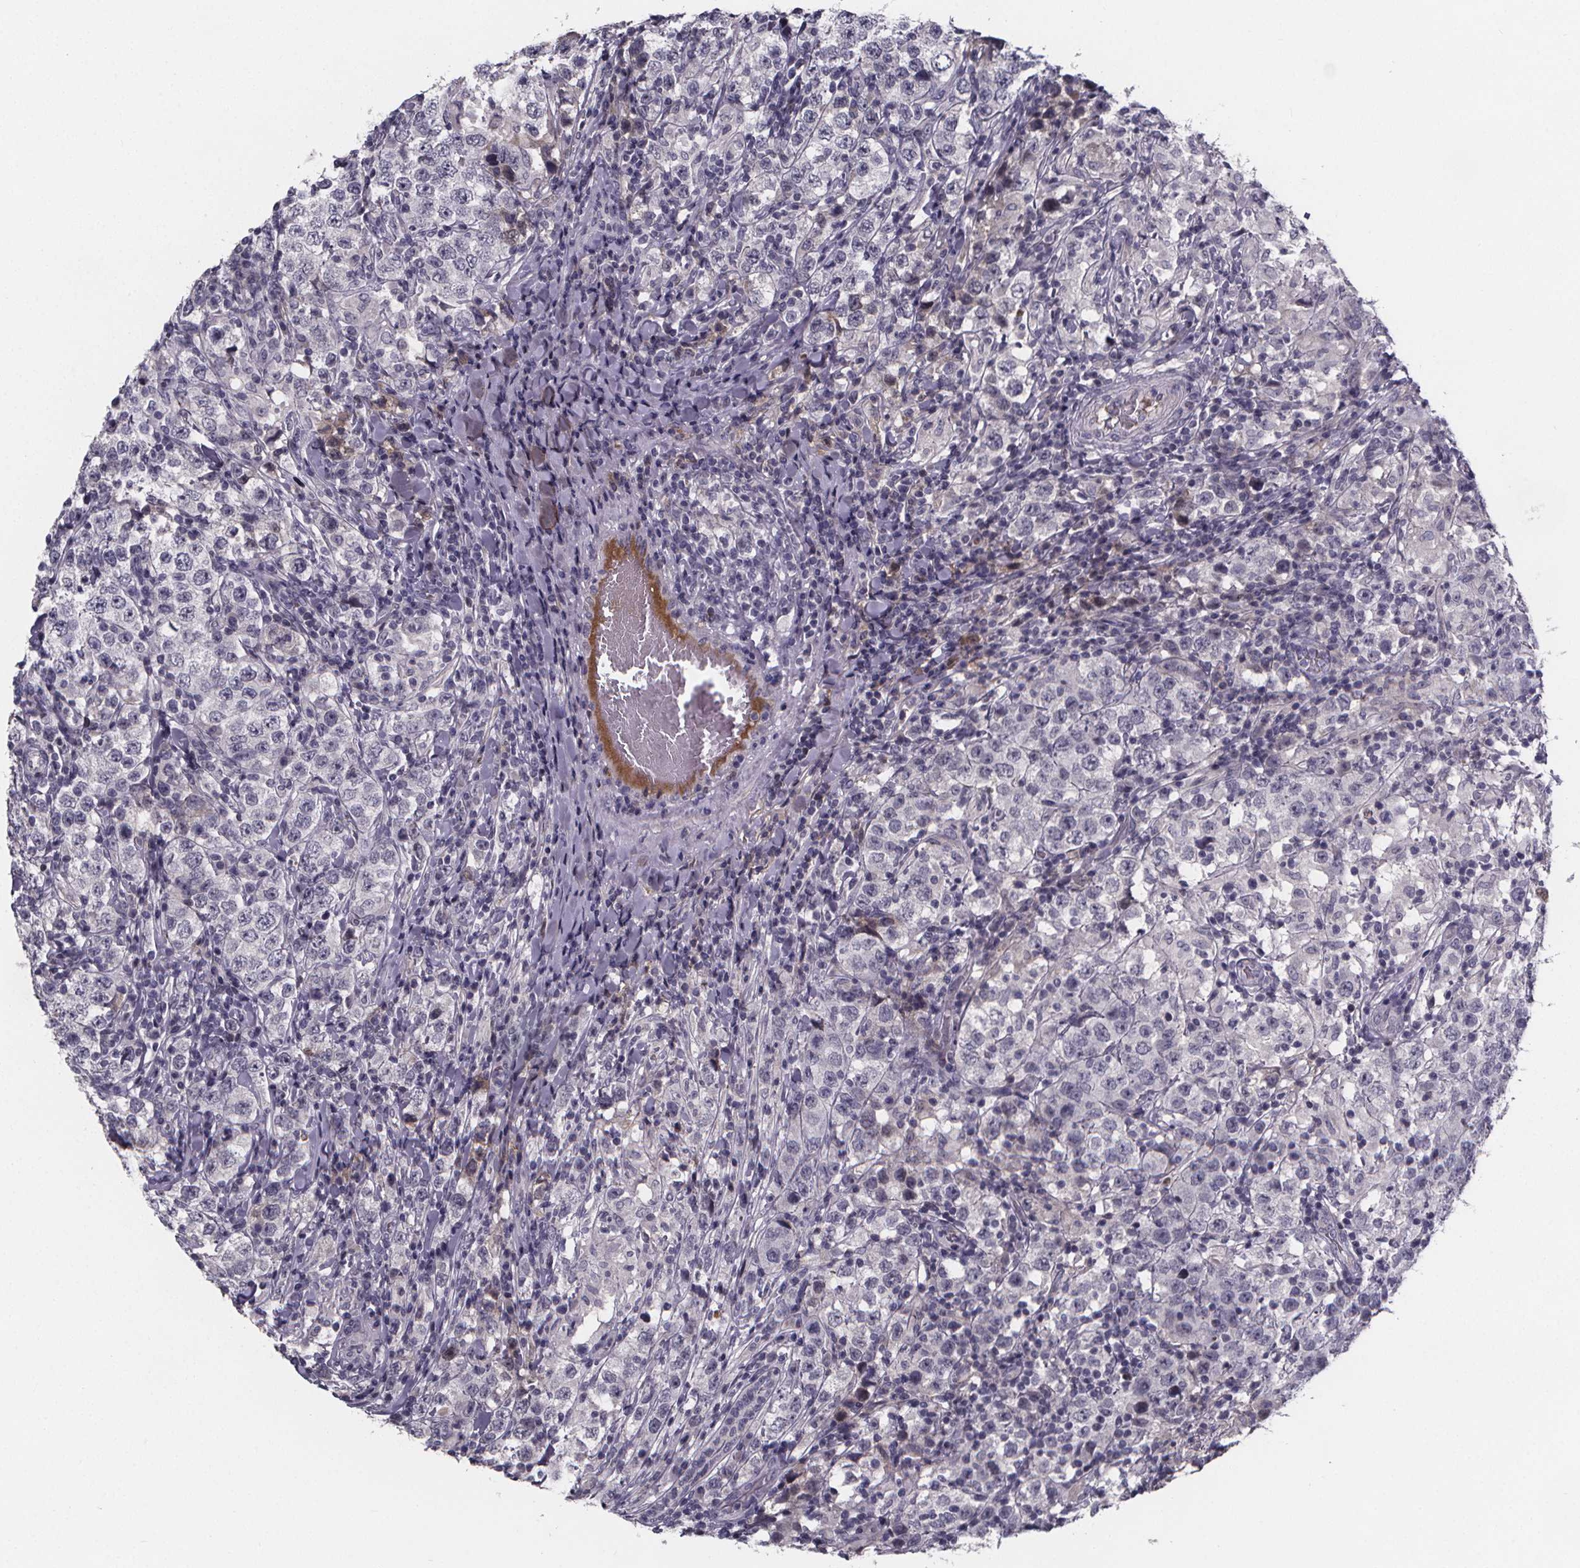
{"staining": {"intensity": "negative", "quantity": "none", "location": "none"}, "tissue": "testis cancer", "cell_type": "Tumor cells", "image_type": "cancer", "snomed": [{"axis": "morphology", "description": "Seminoma, NOS"}, {"axis": "morphology", "description": "Carcinoma, Embryonal, NOS"}, {"axis": "topography", "description": "Testis"}], "caption": "IHC image of neoplastic tissue: human testis embryonal carcinoma stained with DAB (3,3'-diaminobenzidine) reveals no significant protein positivity in tumor cells. Brightfield microscopy of immunohistochemistry stained with DAB (brown) and hematoxylin (blue), captured at high magnification.", "gene": "AGT", "patient": {"sex": "male", "age": 41}}